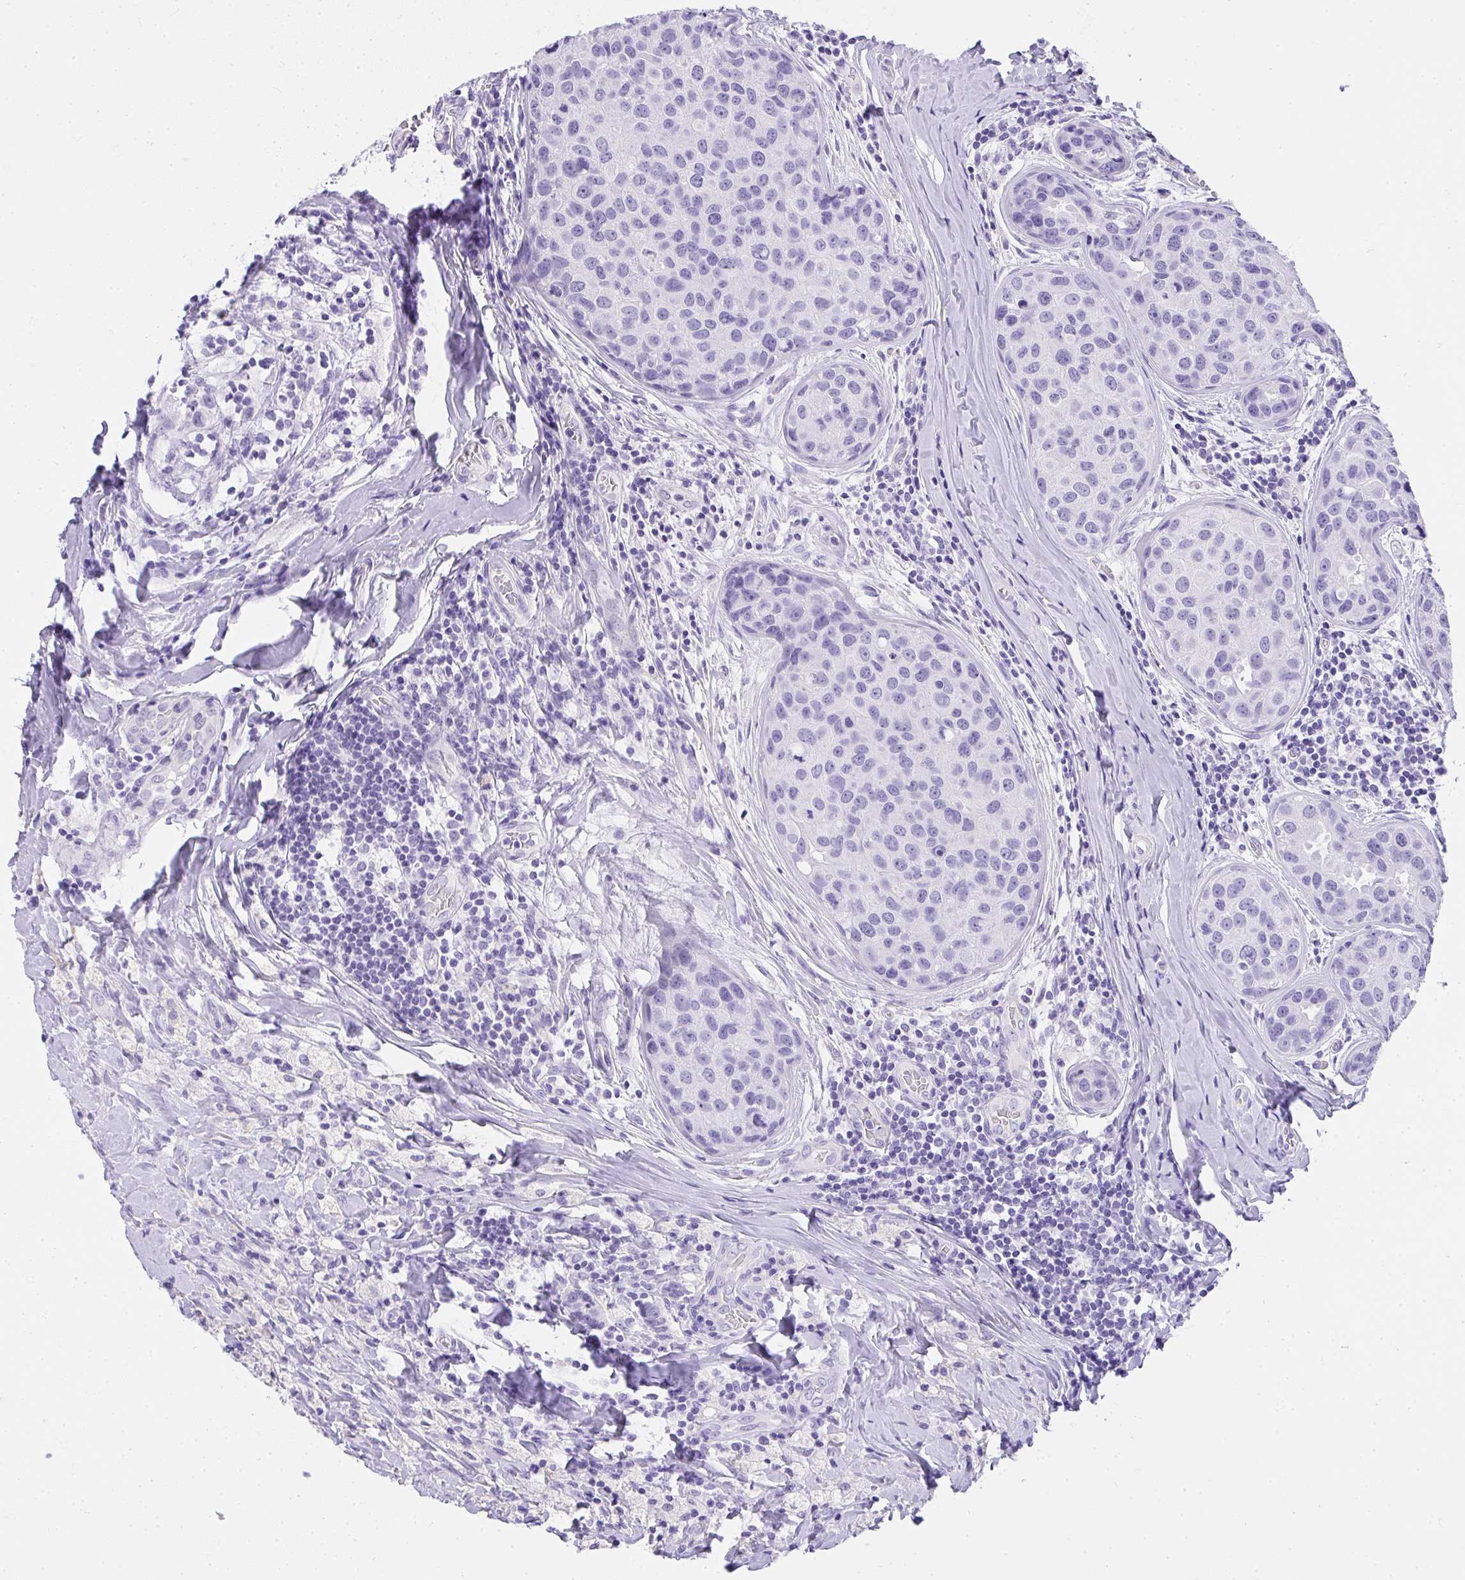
{"staining": {"intensity": "negative", "quantity": "none", "location": "none"}, "tissue": "breast cancer", "cell_type": "Tumor cells", "image_type": "cancer", "snomed": [{"axis": "morphology", "description": "Duct carcinoma"}, {"axis": "topography", "description": "Breast"}], "caption": "DAB (3,3'-diaminobenzidine) immunohistochemical staining of infiltrating ductal carcinoma (breast) shows no significant expression in tumor cells.", "gene": "AVIL", "patient": {"sex": "female", "age": 24}}